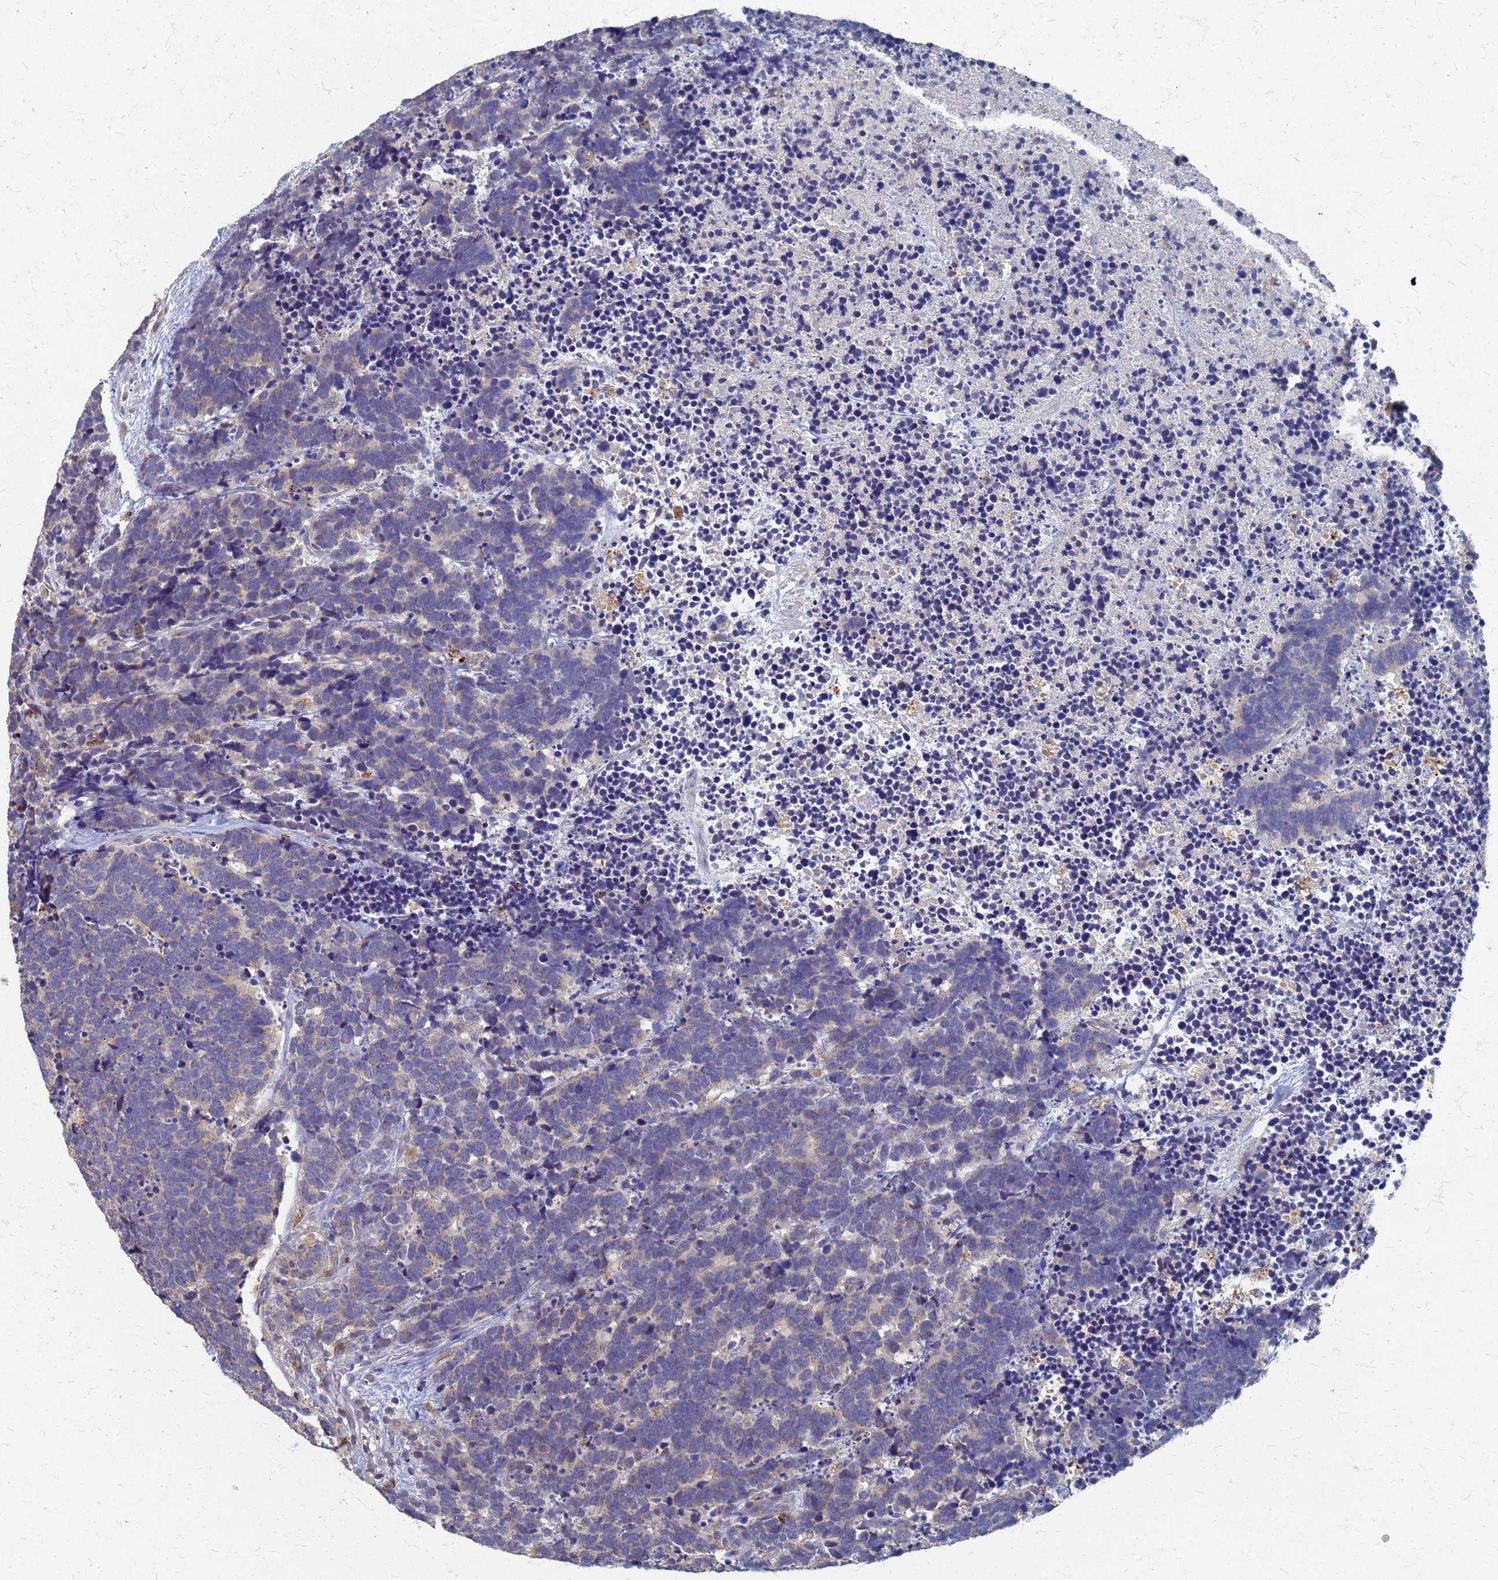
{"staining": {"intensity": "negative", "quantity": "none", "location": "none"}, "tissue": "carcinoid", "cell_type": "Tumor cells", "image_type": "cancer", "snomed": [{"axis": "morphology", "description": "Carcinoma, NOS"}, {"axis": "morphology", "description": "Carcinoid, malignant, NOS"}, {"axis": "topography", "description": "Urinary bladder"}], "caption": "The histopathology image reveals no significant staining in tumor cells of carcinoma.", "gene": "KRCC1", "patient": {"sex": "male", "age": 57}}